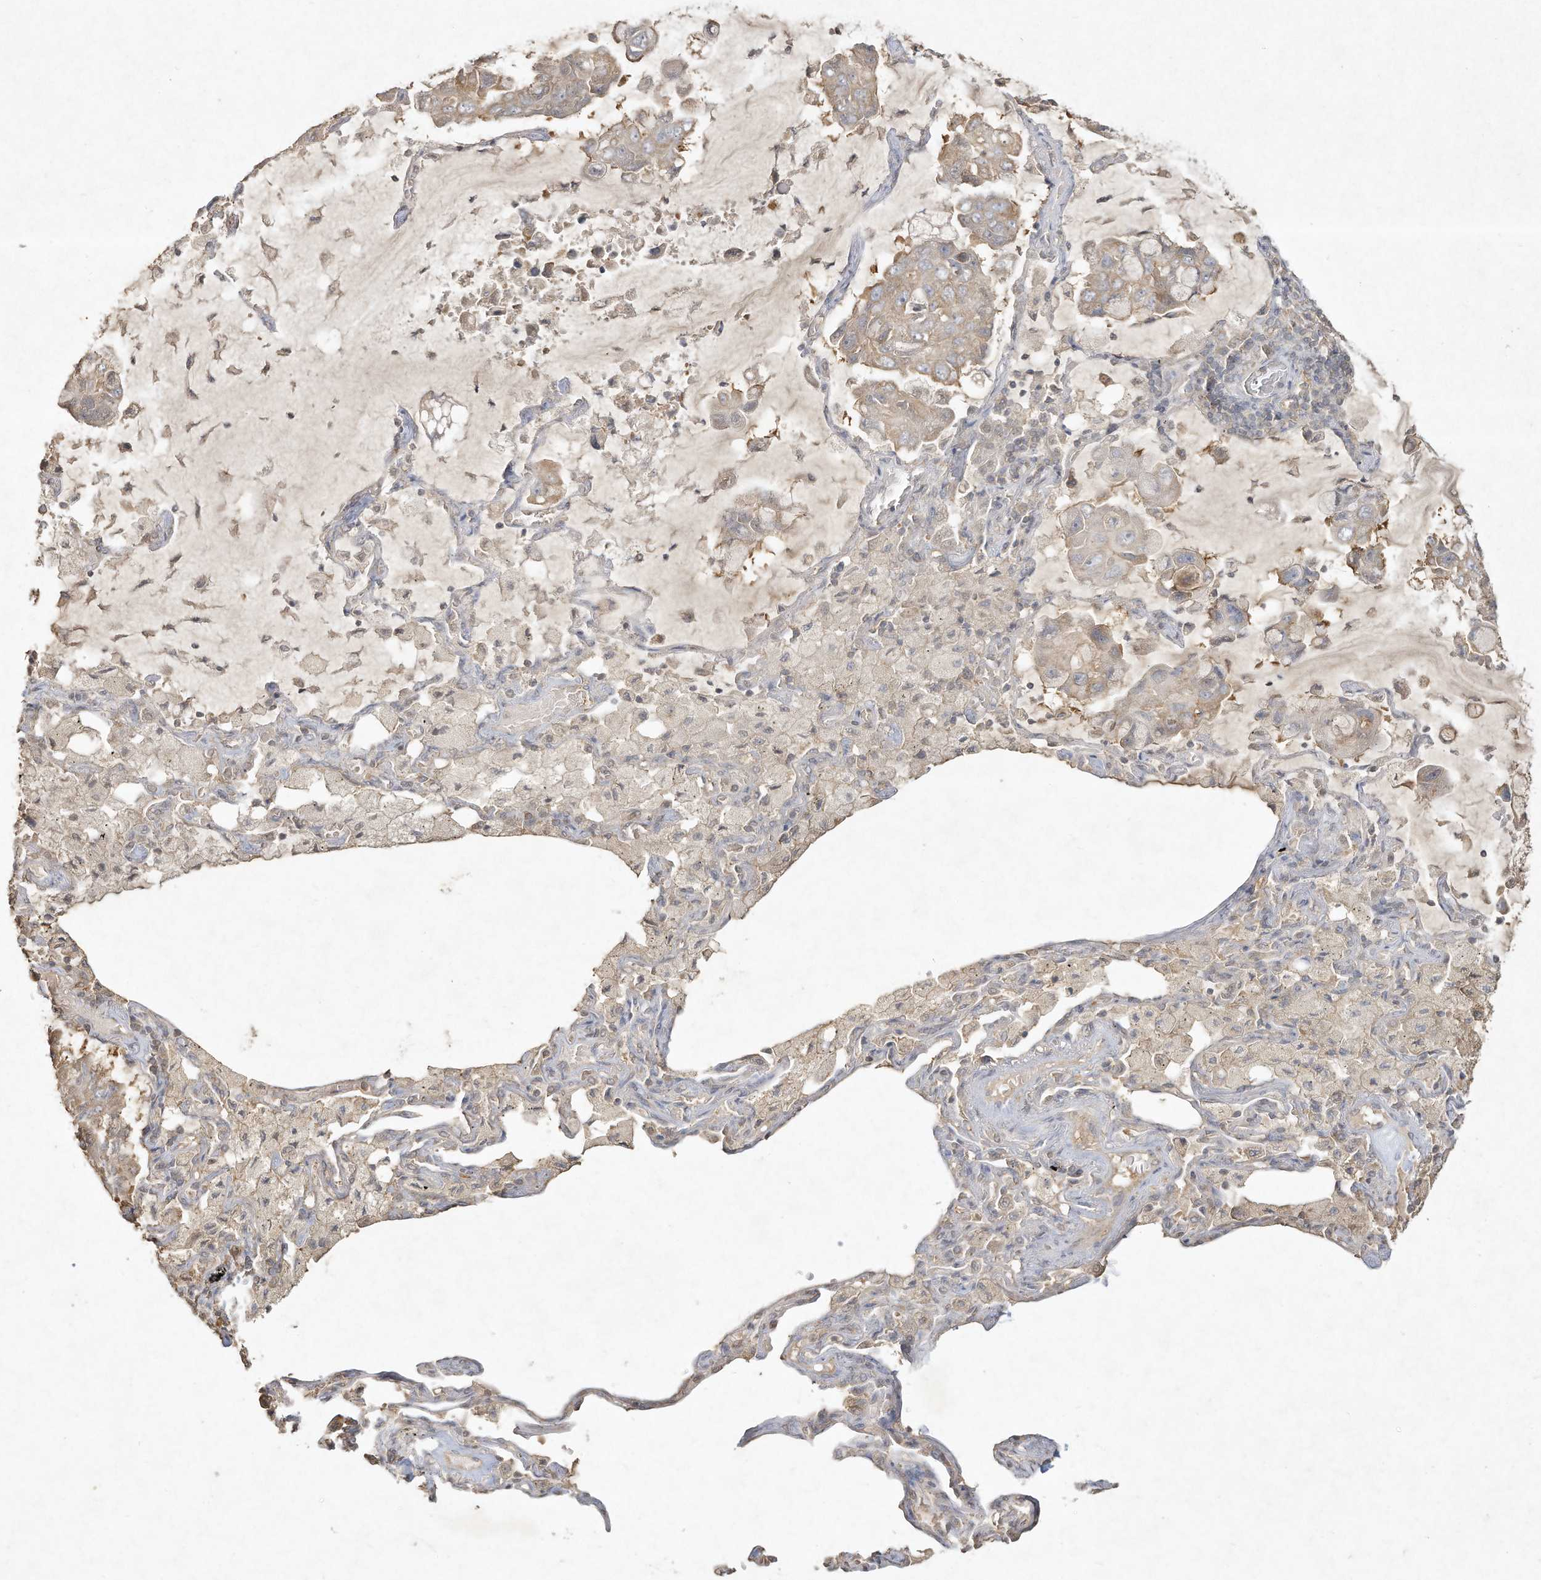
{"staining": {"intensity": "weak", "quantity": "<25%", "location": "cytoplasmic/membranous"}, "tissue": "lung cancer", "cell_type": "Tumor cells", "image_type": "cancer", "snomed": [{"axis": "morphology", "description": "Adenocarcinoma, NOS"}, {"axis": "topography", "description": "Lung"}], "caption": "Immunohistochemical staining of human adenocarcinoma (lung) shows no significant staining in tumor cells.", "gene": "DYNC1I2", "patient": {"sex": "male", "age": 64}}